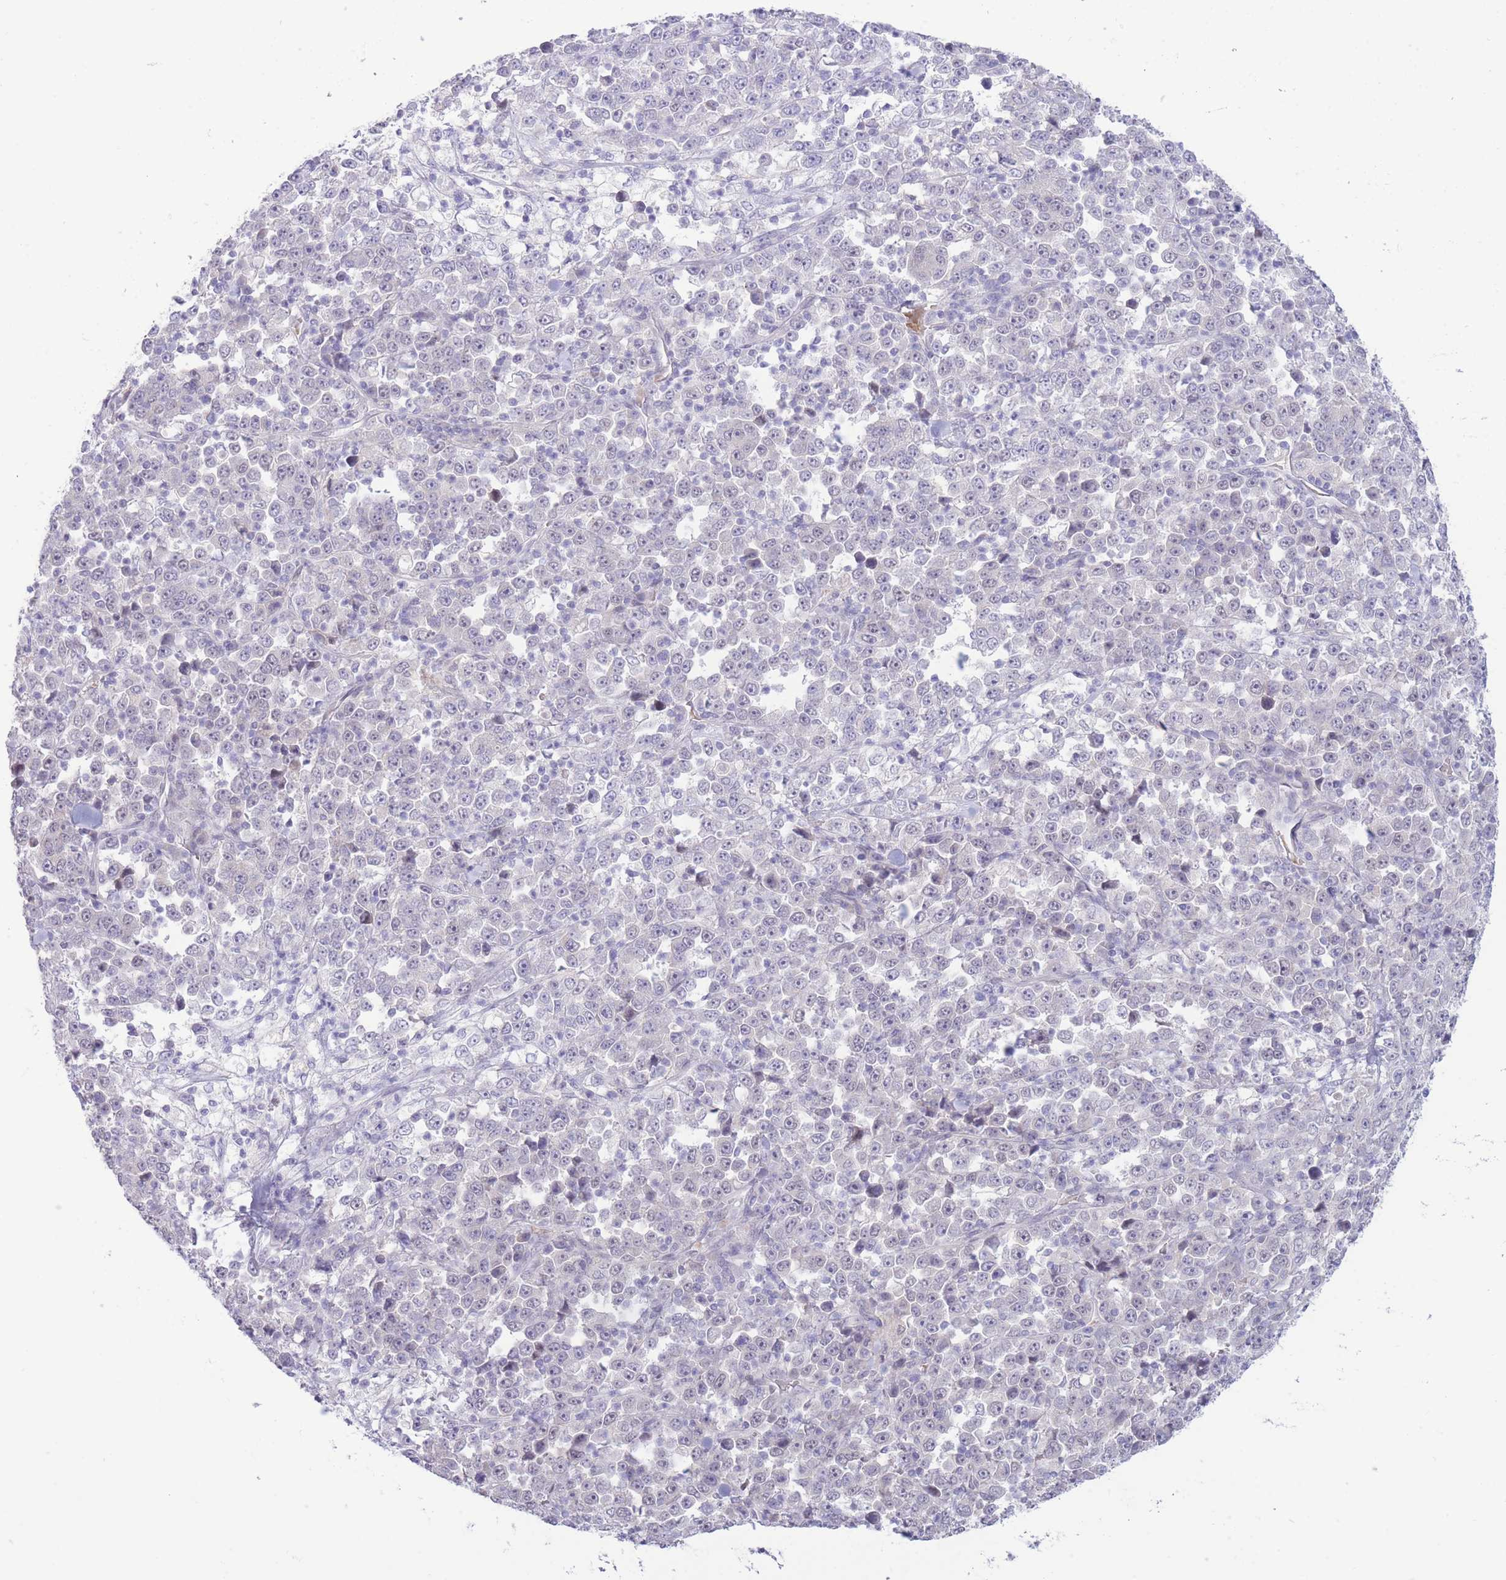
{"staining": {"intensity": "negative", "quantity": "none", "location": "none"}, "tissue": "stomach cancer", "cell_type": "Tumor cells", "image_type": "cancer", "snomed": [{"axis": "morphology", "description": "Normal tissue, NOS"}, {"axis": "morphology", "description": "Adenocarcinoma, NOS"}, {"axis": "topography", "description": "Stomach, upper"}, {"axis": "topography", "description": "Stomach"}], "caption": "High power microscopy image of an immunohistochemistry (IHC) micrograph of stomach cancer, revealing no significant positivity in tumor cells.", "gene": "FBXO46", "patient": {"sex": "male", "age": 59}}